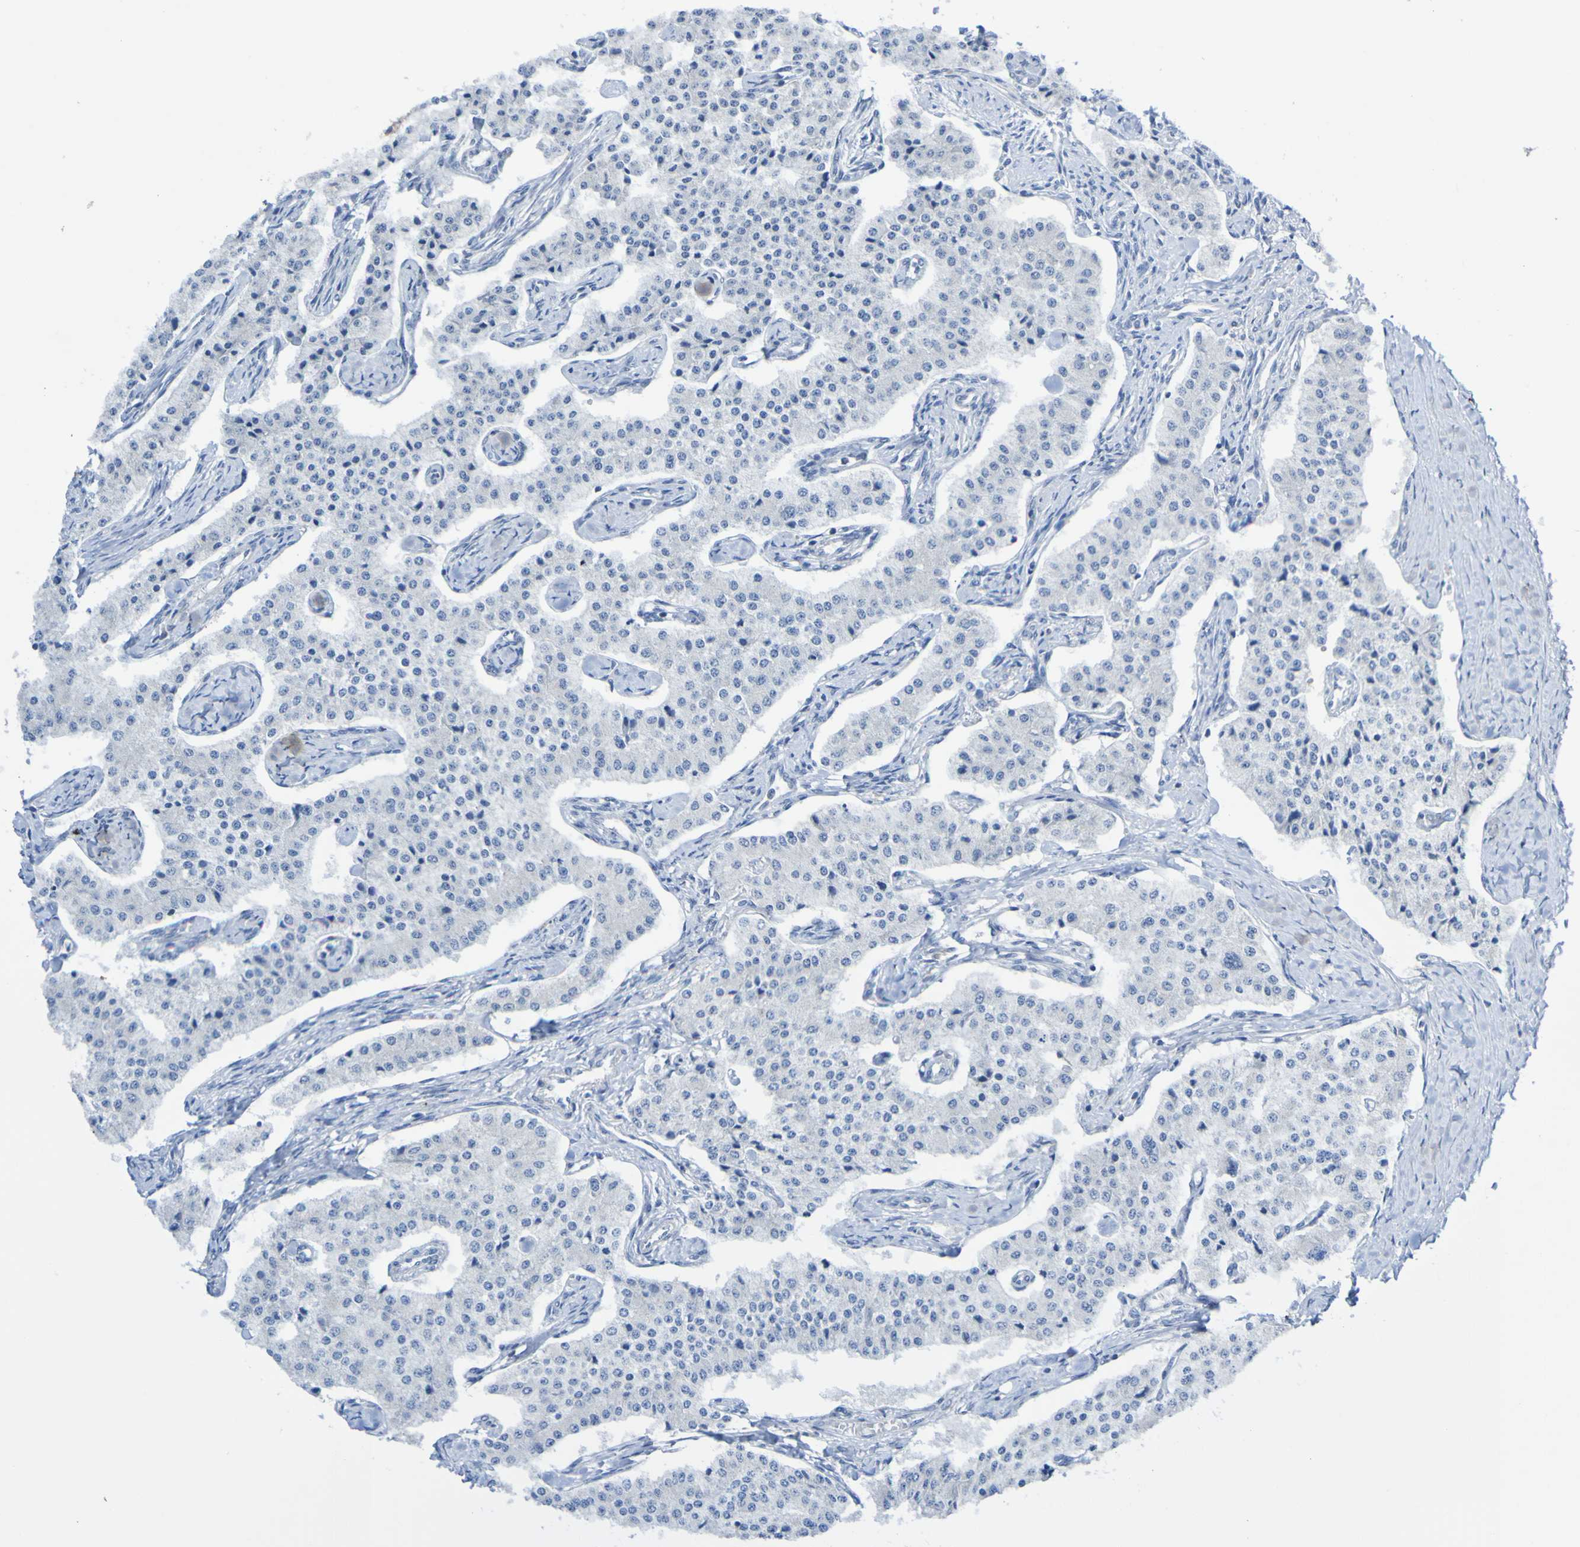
{"staining": {"intensity": "negative", "quantity": "none", "location": "none"}, "tissue": "carcinoid", "cell_type": "Tumor cells", "image_type": "cancer", "snomed": [{"axis": "morphology", "description": "Carcinoid, malignant, NOS"}, {"axis": "topography", "description": "Colon"}], "caption": "Human carcinoid (malignant) stained for a protein using immunohistochemistry reveals no positivity in tumor cells.", "gene": "ATIC", "patient": {"sex": "female", "age": 52}}